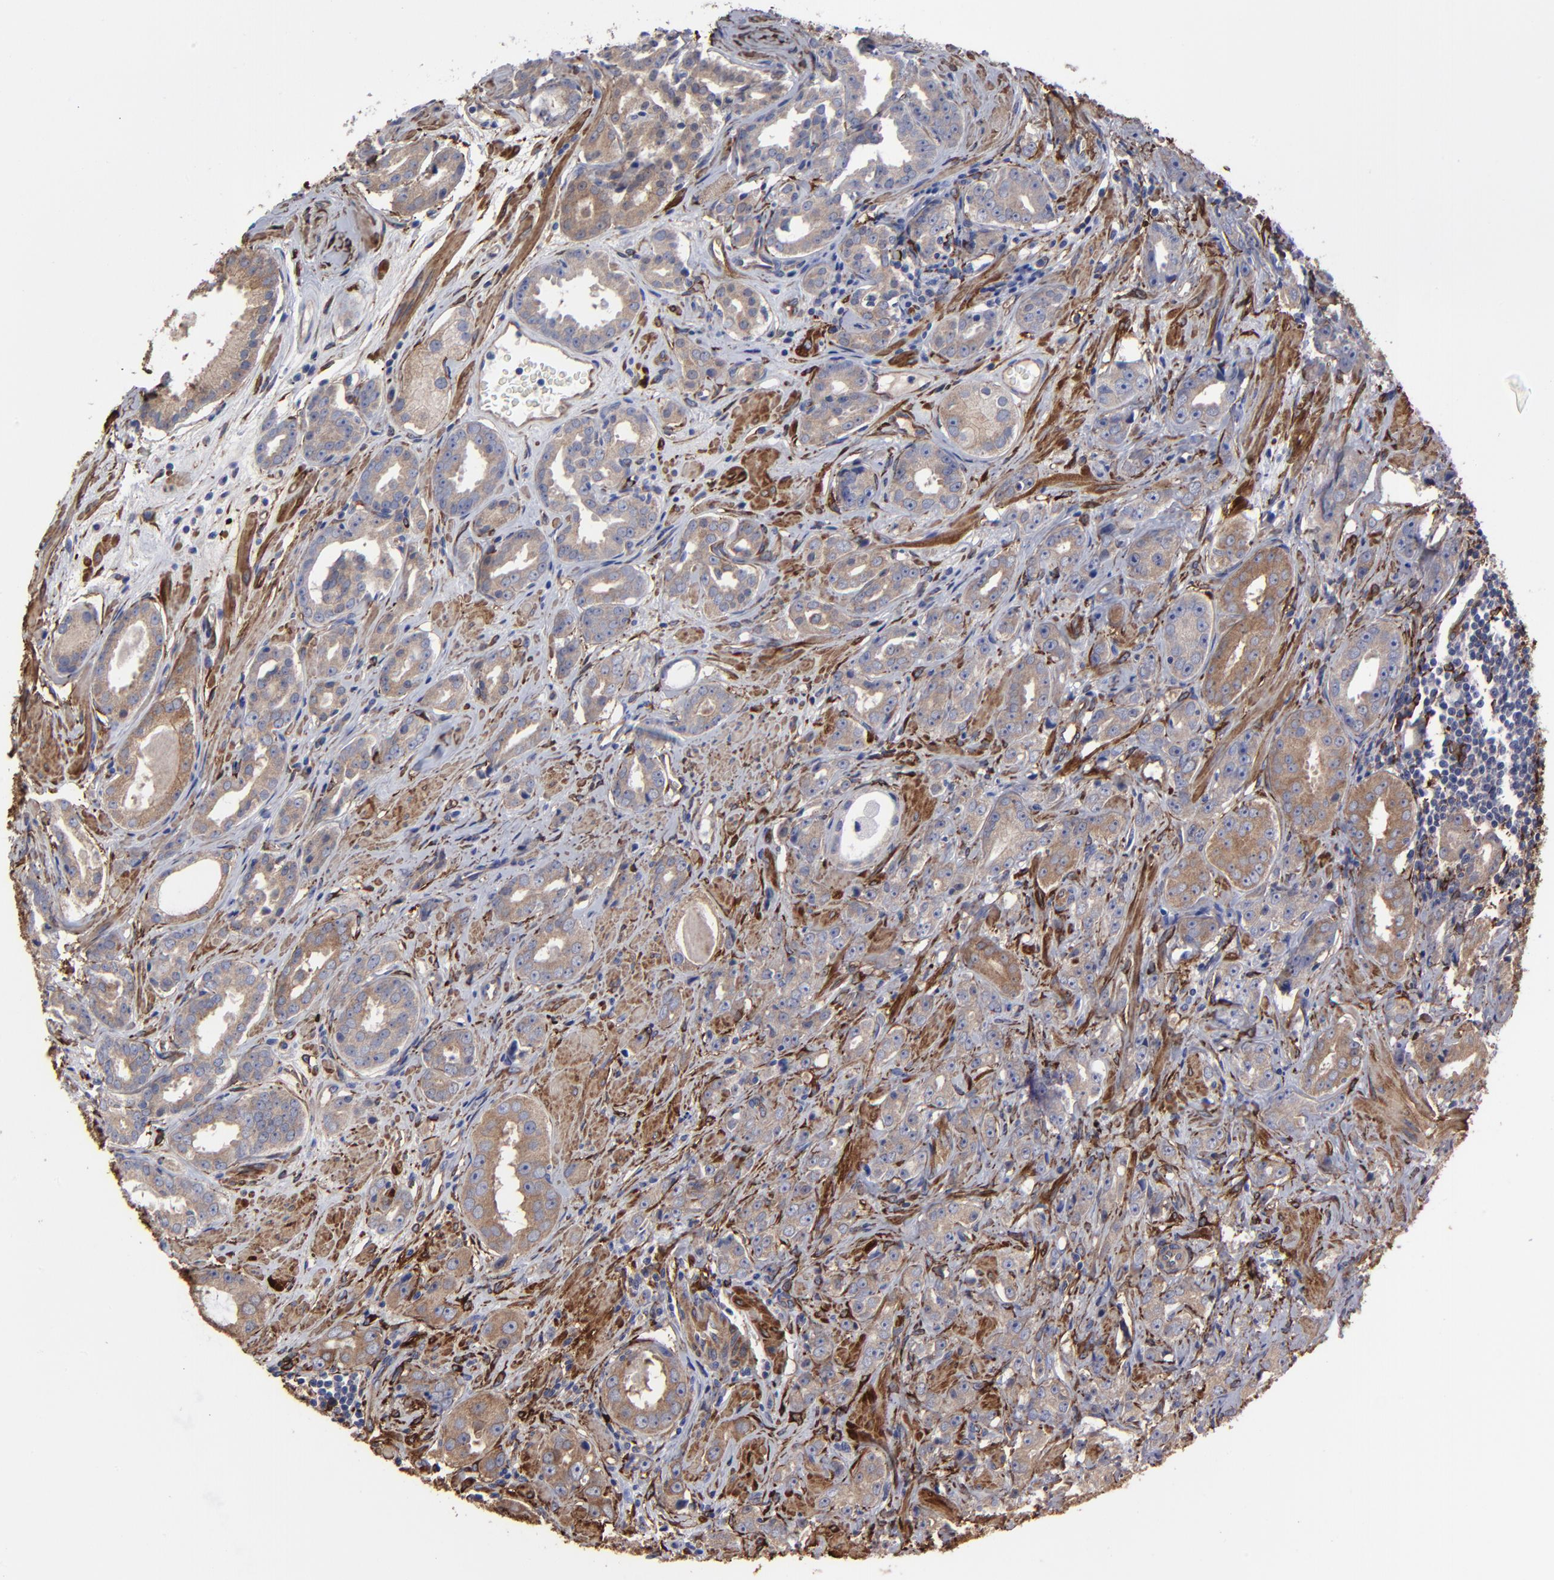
{"staining": {"intensity": "weak", "quantity": ">75%", "location": "cytoplasmic/membranous"}, "tissue": "prostate cancer", "cell_type": "Tumor cells", "image_type": "cancer", "snomed": [{"axis": "morphology", "description": "Adenocarcinoma, Medium grade"}, {"axis": "topography", "description": "Prostate"}], "caption": "The photomicrograph reveals staining of adenocarcinoma (medium-grade) (prostate), revealing weak cytoplasmic/membranous protein expression (brown color) within tumor cells.", "gene": "CILP", "patient": {"sex": "male", "age": 53}}